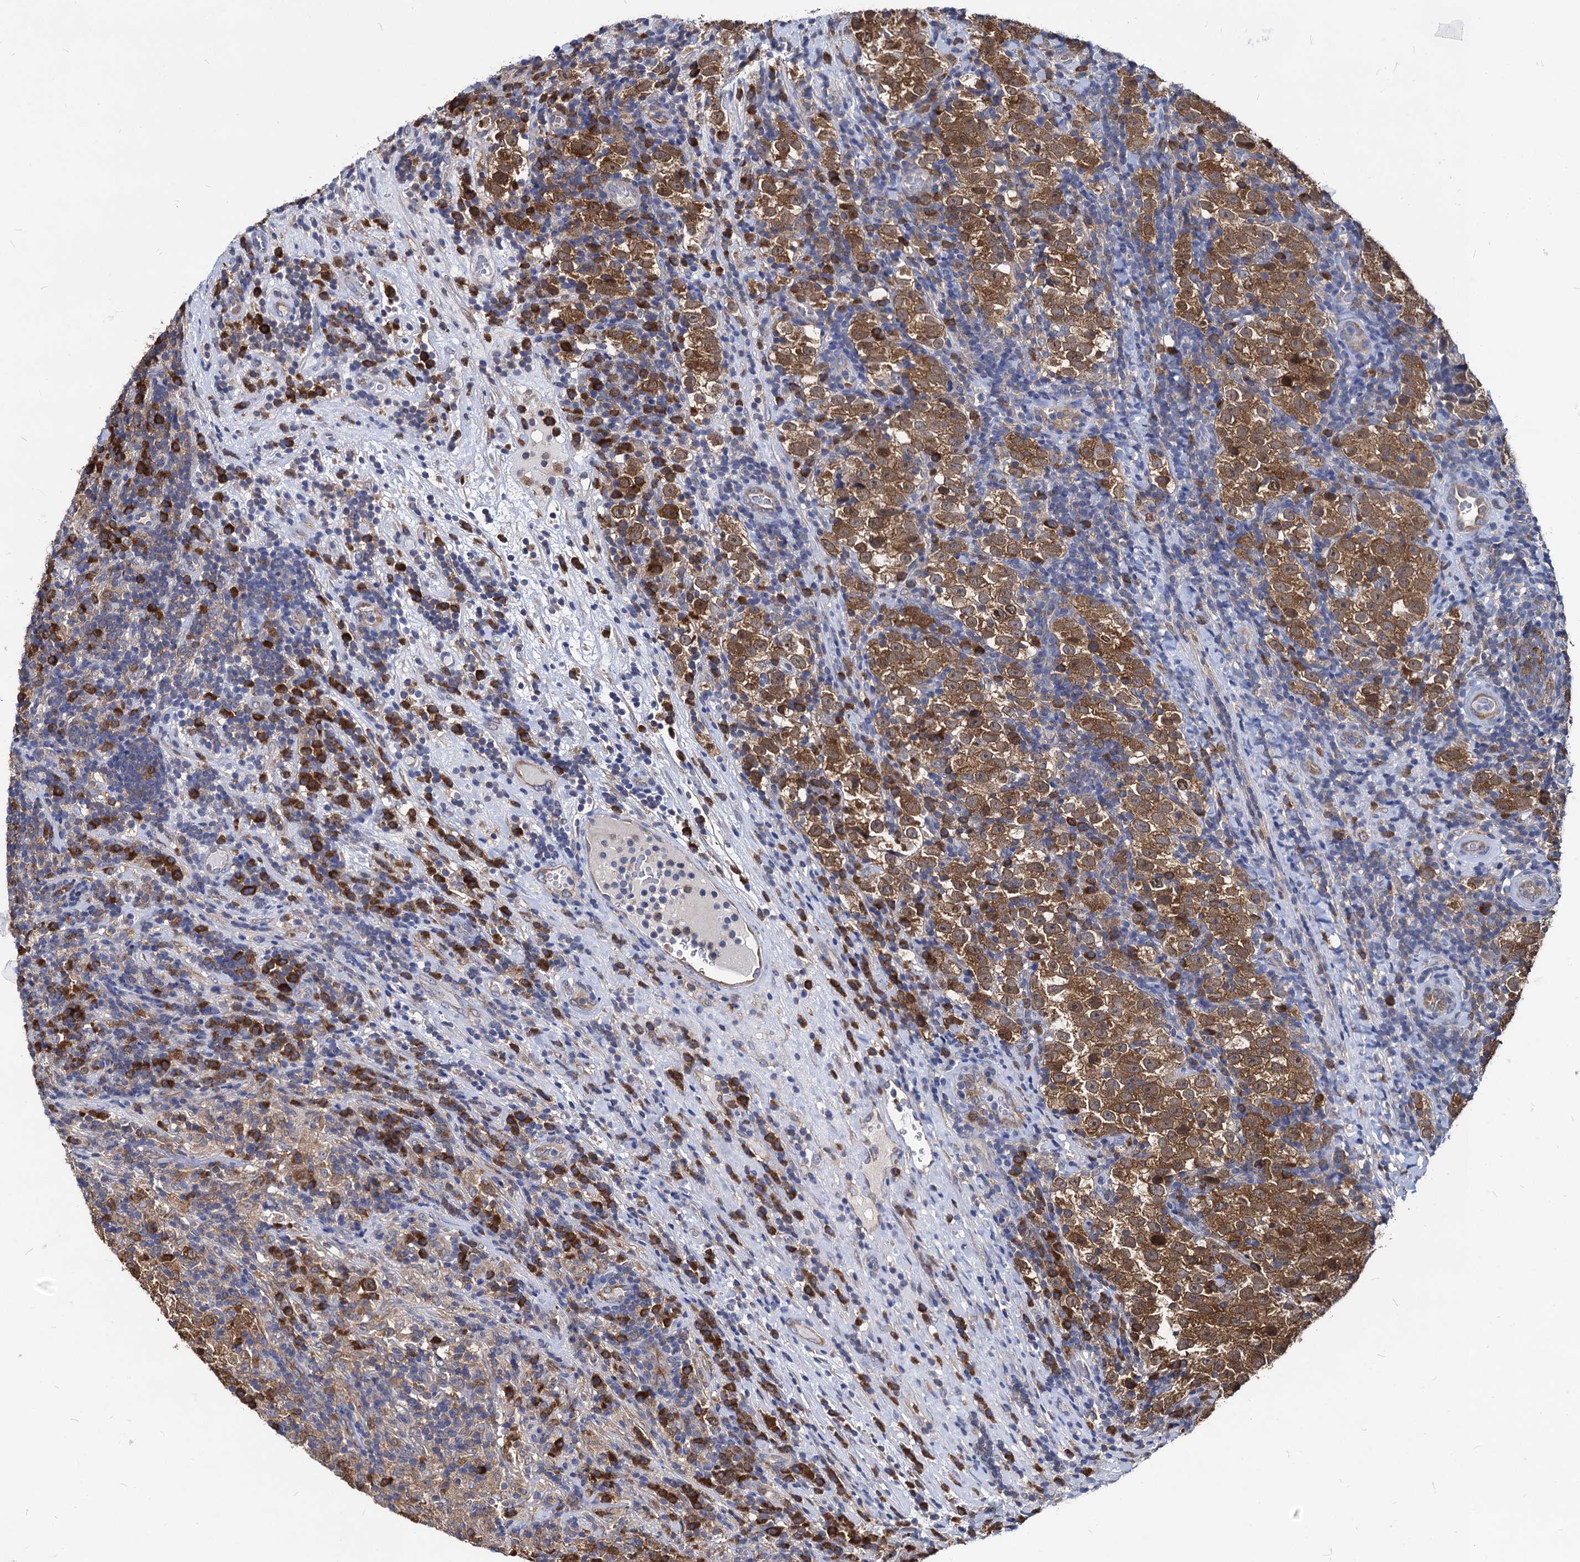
{"staining": {"intensity": "moderate", "quantity": ">75%", "location": "cytoplasmic/membranous"}, "tissue": "testis cancer", "cell_type": "Tumor cells", "image_type": "cancer", "snomed": [{"axis": "morphology", "description": "Normal tissue, NOS"}, {"axis": "morphology", "description": "Seminoma, NOS"}, {"axis": "topography", "description": "Testis"}], "caption": "Immunohistochemical staining of human seminoma (testis) reveals medium levels of moderate cytoplasmic/membranous protein expression in about >75% of tumor cells.", "gene": "NME1", "patient": {"sex": "male", "age": 43}}